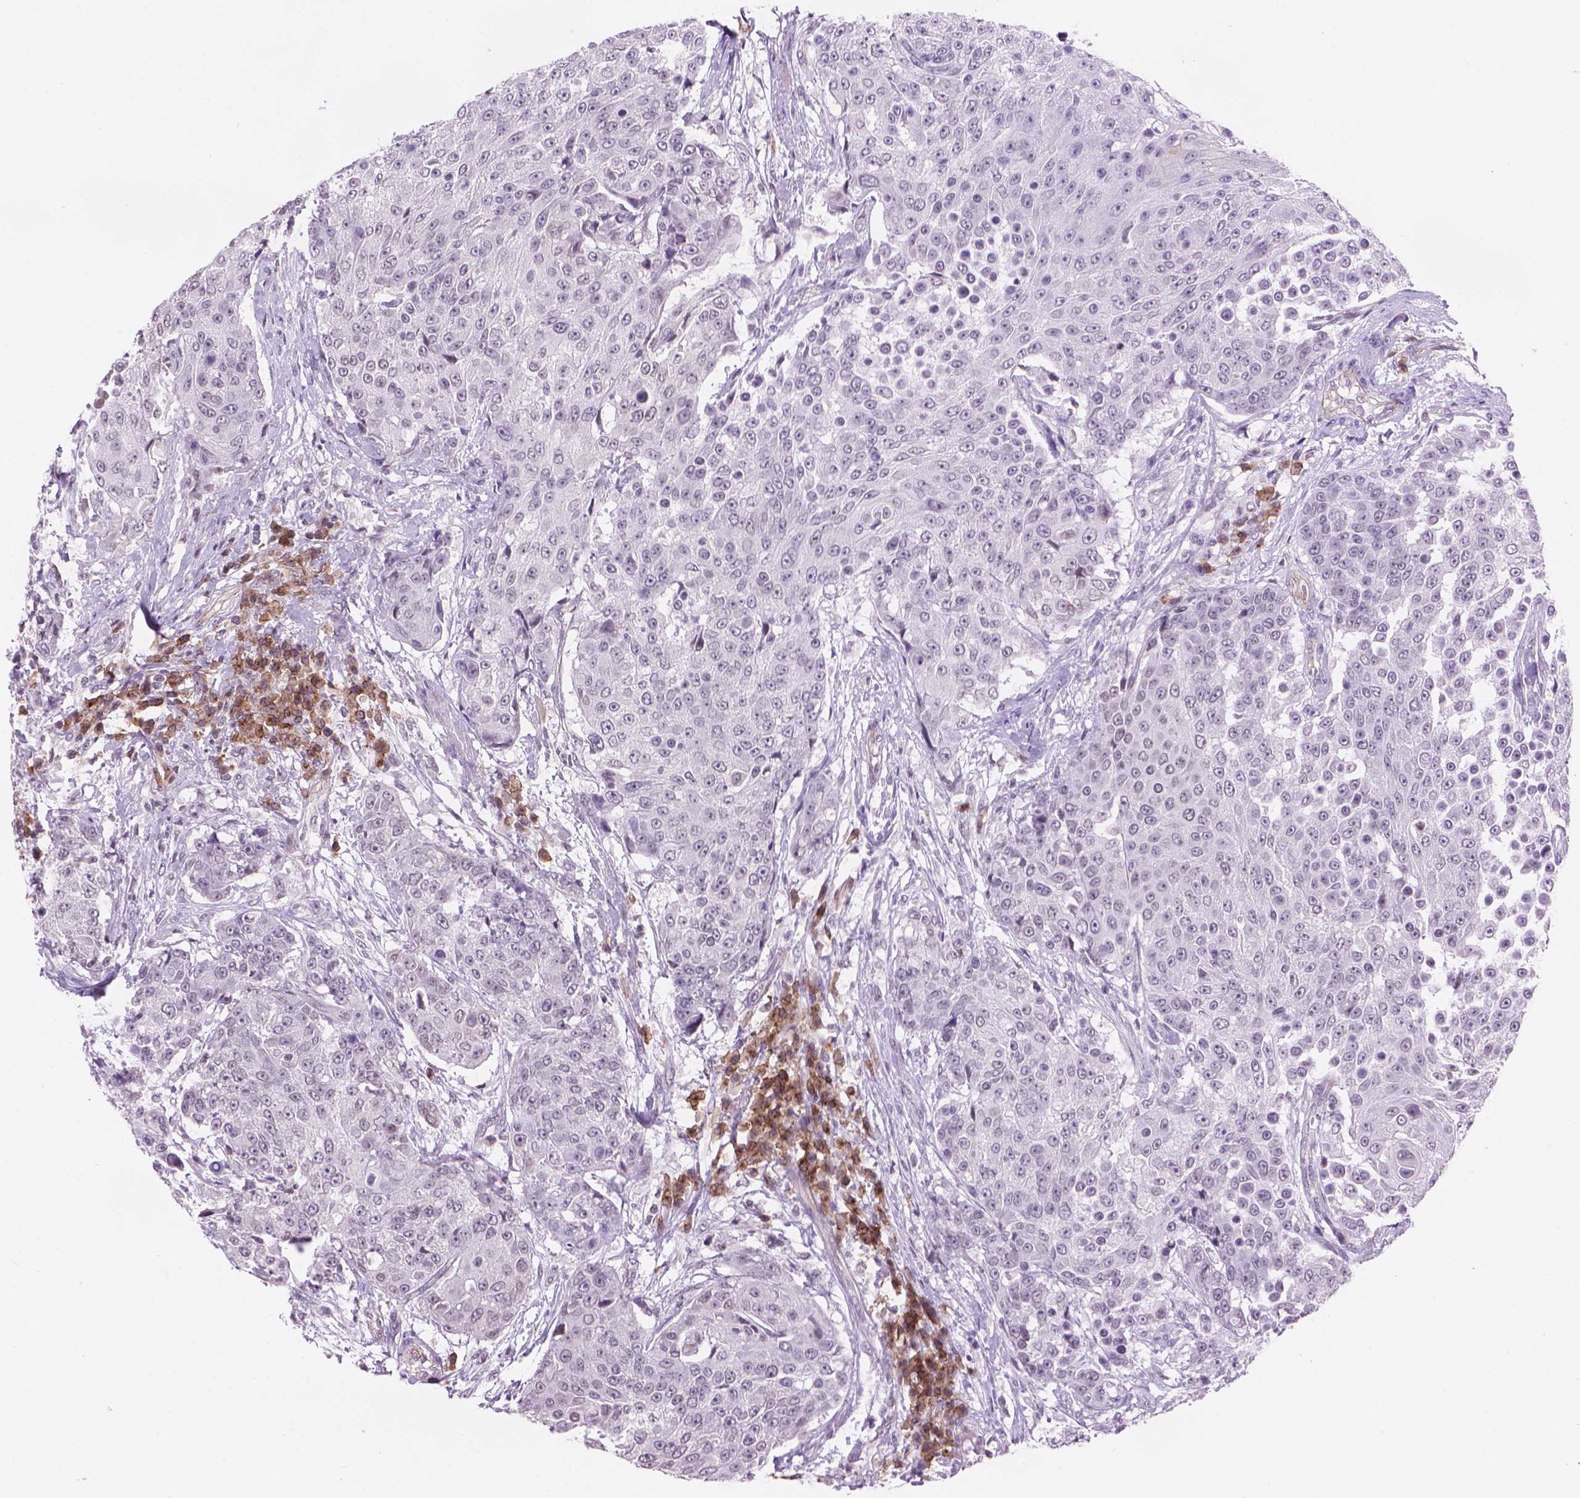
{"staining": {"intensity": "negative", "quantity": "none", "location": "none"}, "tissue": "urothelial cancer", "cell_type": "Tumor cells", "image_type": "cancer", "snomed": [{"axis": "morphology", "description": "Urothelial carcinoma, High grade"}, {"axis": "topography", "description": "Urinary bladder"}], "caption": "Human urothelial cancer stained for a protein using IHC exhibits no expression in tumor cells.", "gene": "TMEM184A", "patient": {"sex": "female", "age": 63}}